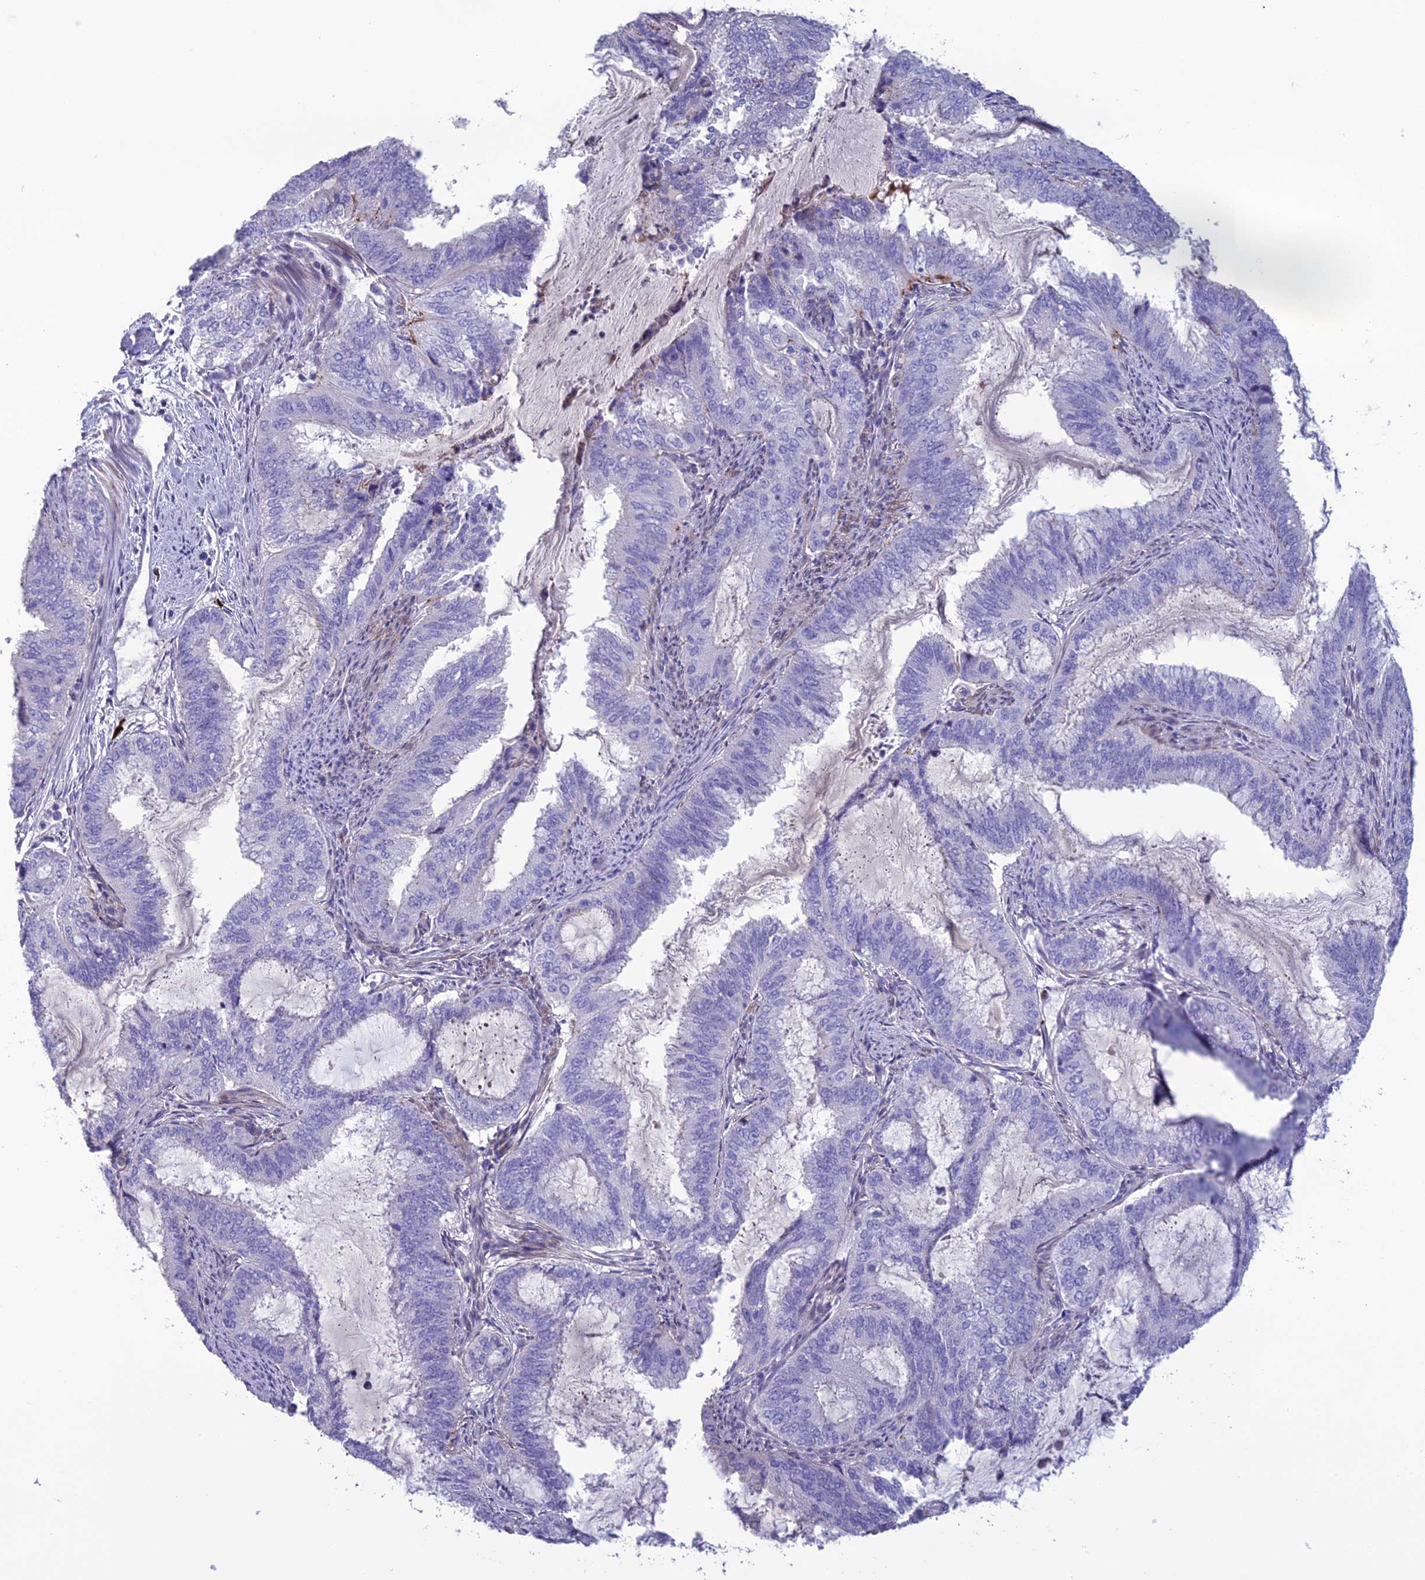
{"staining": {"intensity": "negative", "quantity": "none", "location": "none"}, "tissue": "endometrial cancer", "cell_type": "Tumor cells", "image_type": "cancer", "snomed": [{"axis": "morphology", "description": "Adenocarcinoma, NOS"}, {"axis": "topography", "description": "Endometrium"}], "caption": "Protein analysis of adenocarcinoma (endometrial) shows no significant positivity in tumor cells.", "gene": "OR56B1", "patient": {"sex": "female", "age": 51}}